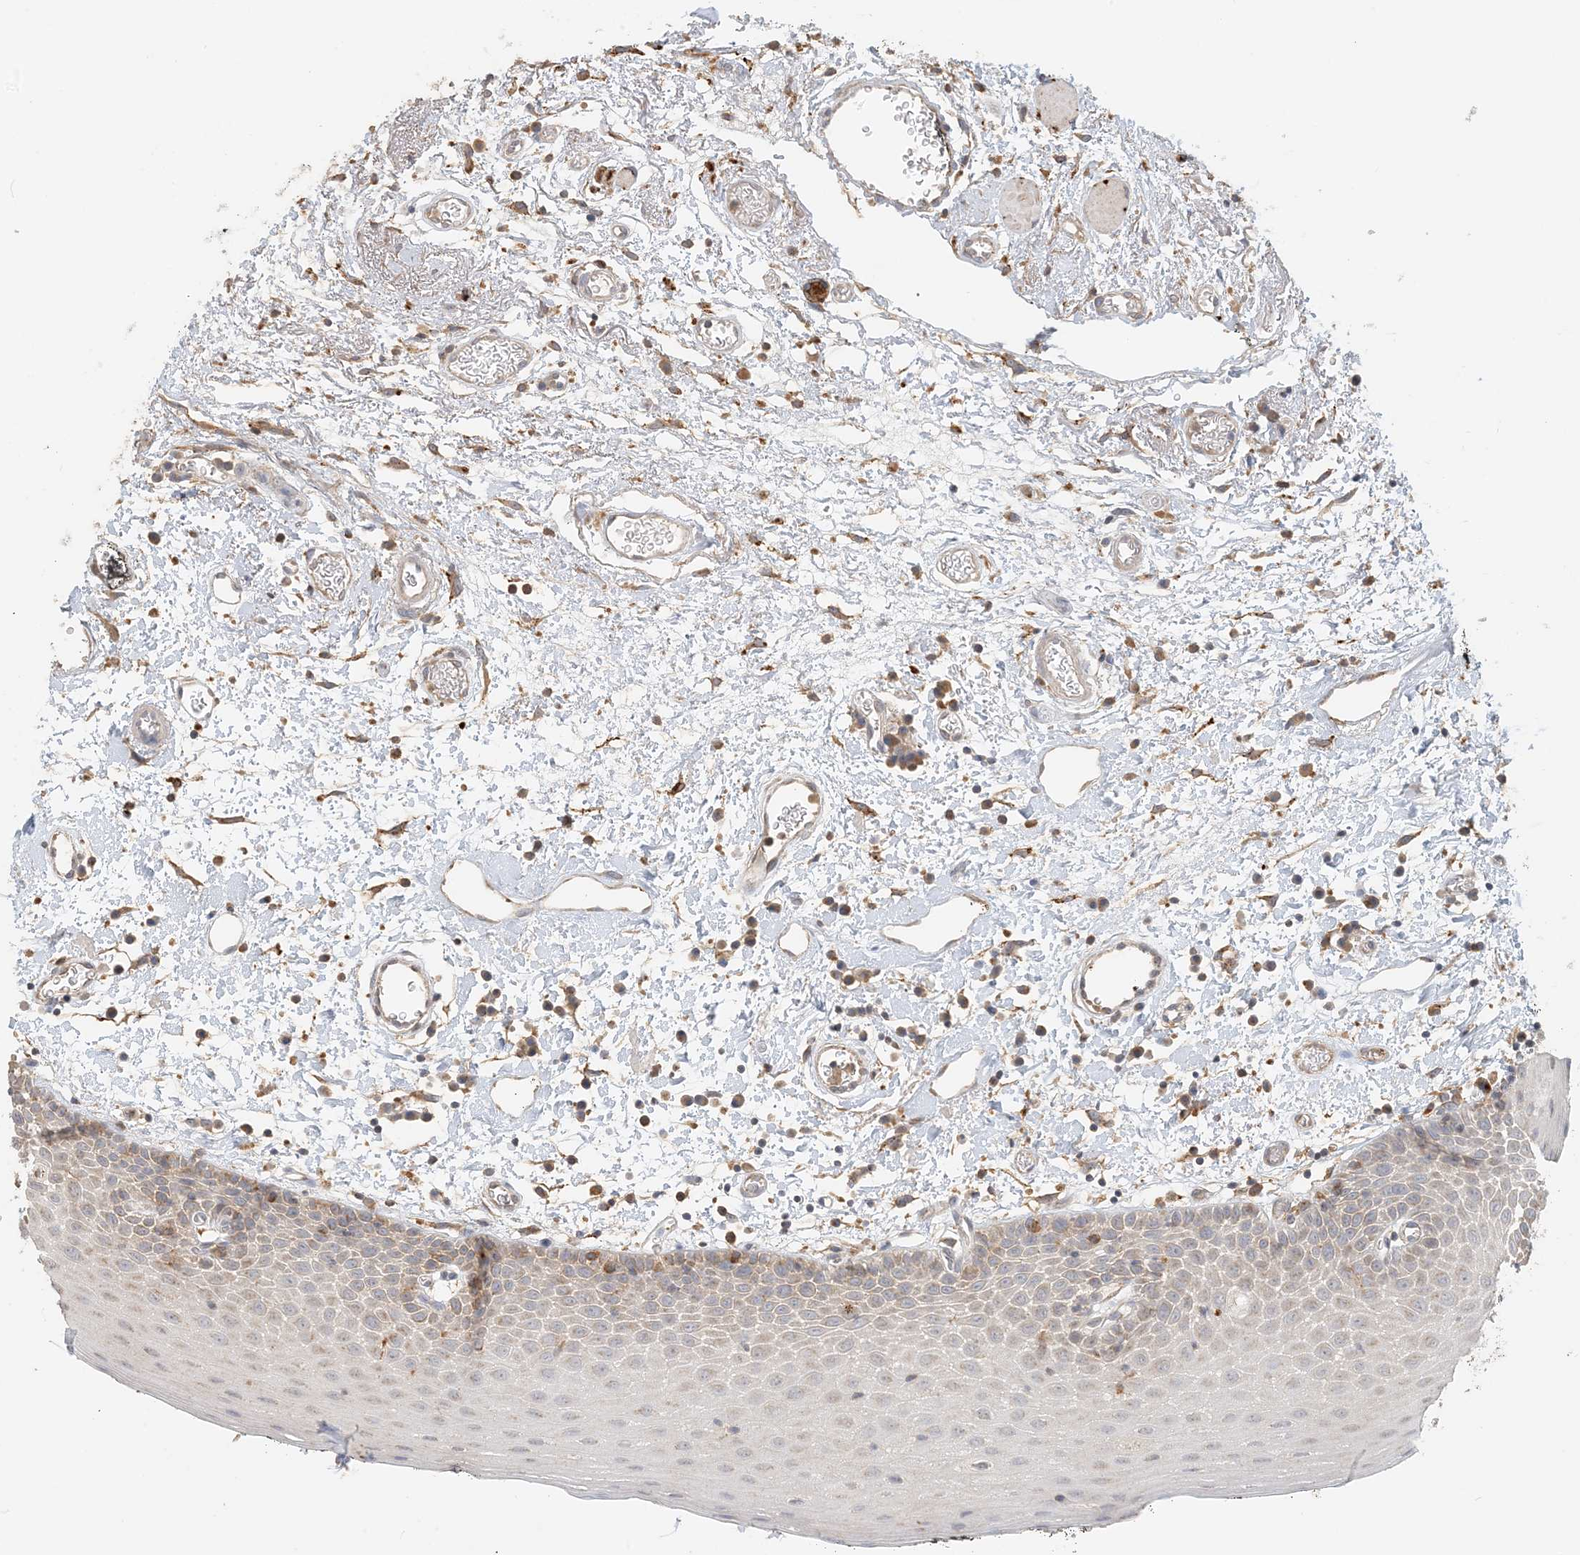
{"staining": {"intensity": "weak", "quantity": "25%-75%", "location": "cytoplasmic/membranous"}, "tissue": "oral mucosa", "cell_type": "Squamous epithelial cells", "image_type": "normal", "snomed": [{"axis": "morphology", "description": "Normal tissue, NOS"}, {"axis": "topography", "description": "Oral tissue"}], "caption": "Immunohistochemical staining of normal human oral mucosa displays 25%-75% levels of weak cytoplasmic/membranous protein positivity in approximately 25%-75% of squamous epithelial cells.", "gene": "SPPL2A", "patient": {"sex": "male", "age": 74}}